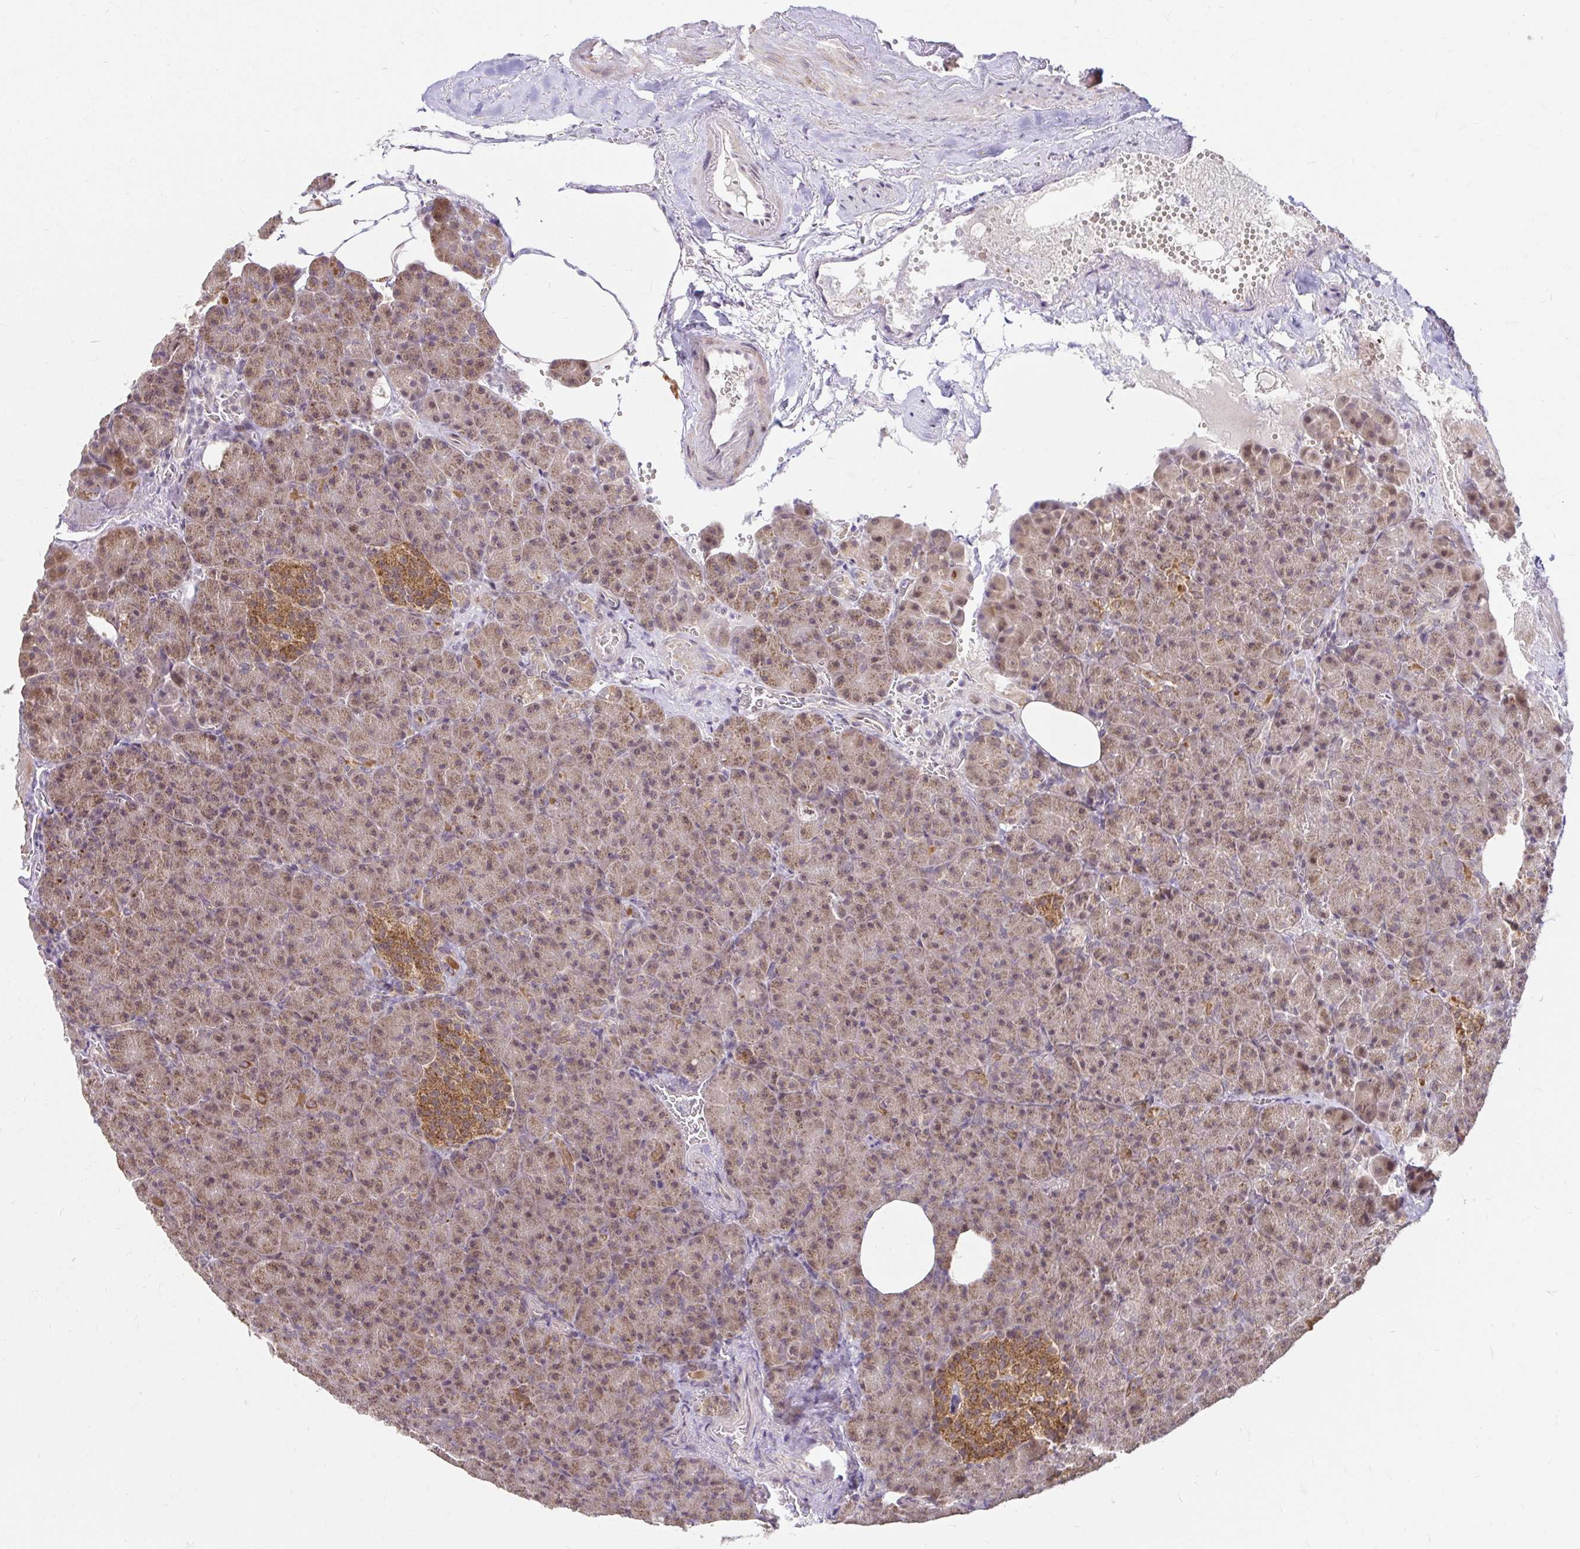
{"staining": {"intensity": "moderate", "quantity": ">75%", "location": "cytoplasmic/membranous"}, "tissue": "pancreas", "cell_type": "Exocrine glandular cells", "image_type": "normal", "snomed": [{"axis": "morphology", "description": "Normal tissue, NOS"}, {"axis": "topography", "description": "Pancreas"}], "caption": "Immunohistochemistry of unremarkable human pancreas demonstrates medium levels of moderate cytoplasmic/membranous expression in about >75% of exocrine glandular cells.", "gene": "TIMM50", "patient": {"sex": "female", "age": 74}}